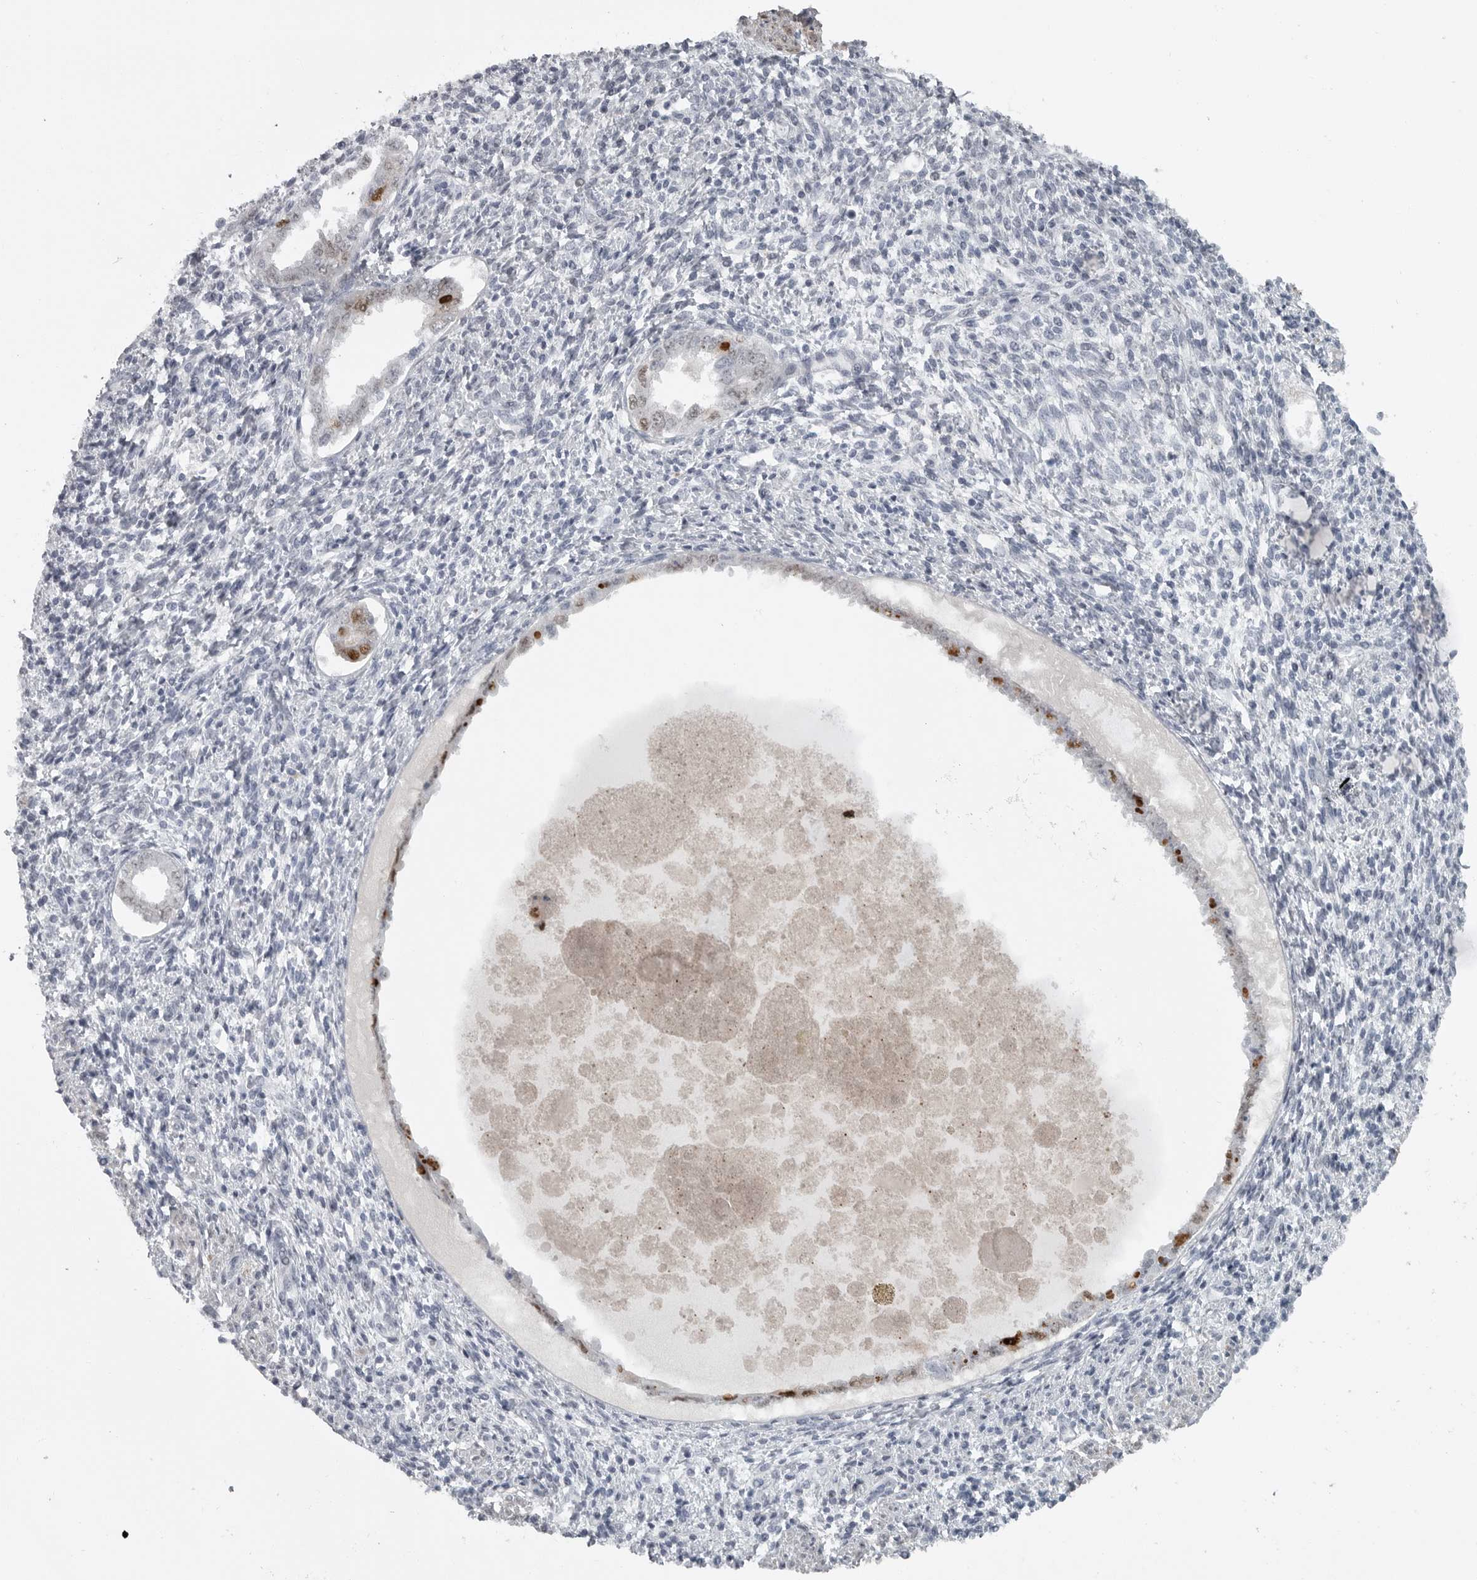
{"staining": {"intensity": "negative", "quantity": "none", "location": "none"}, "tissue": "endometrium", "cell_type": "Cells in endometrial stroma", "image_type": "normal", "snomed": [{"axis": "morphology", "description": "Normal tissue, NOS"}, {"axis": "topography", "description": "Endometrium"}], "caption": "Immunohistochemistry (IHC) histopathology image of normal endometrium: endometrium stained with DAB (3,3'-diaminobenzidine) shows no significant protein expression in cells in endometrial stroma. (DAB (3,3'-diaminobenzidine) immunohistochemistry, high magnification).", "gene": "HMGN3", "patient": {"sex": "female", "age": 66}}